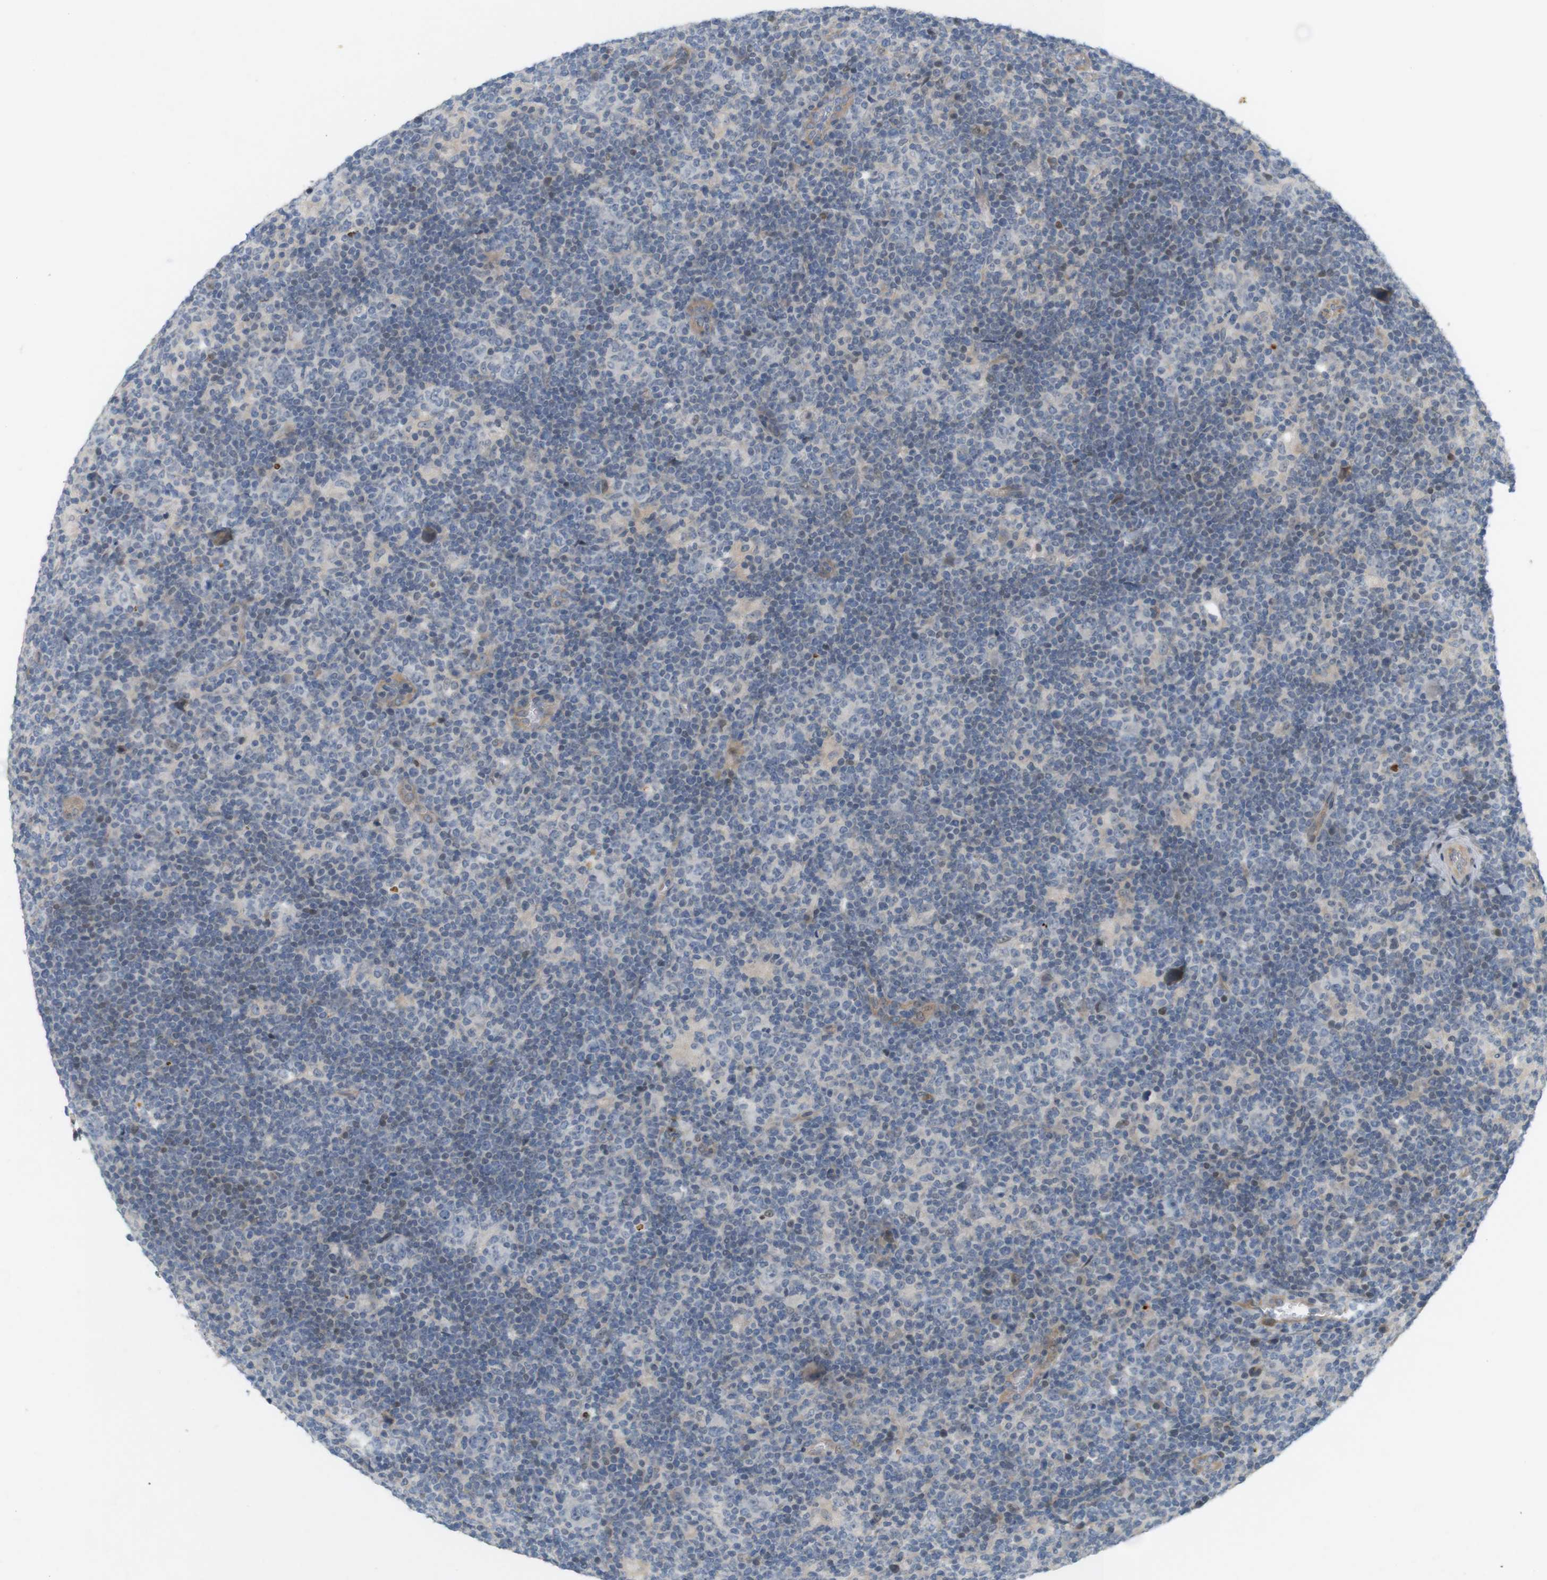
{"staining": {"intensity": "negative", "quantity": "none", "location": "none"}, "tissue": "lymphoma", "cell_type": "Tumor cells", "image_type": "cancer", "snomed": [{"axis": "morphology", "description": "Hodgkin's disease, NOS"}, {"axis": "topography", "description": "Lymph node"}], "caption": "The image reveals no staining of tumor cells in lymphoma.", "gene": "PPP1R14A", "patient": {"sex": "female", "age": 57}}